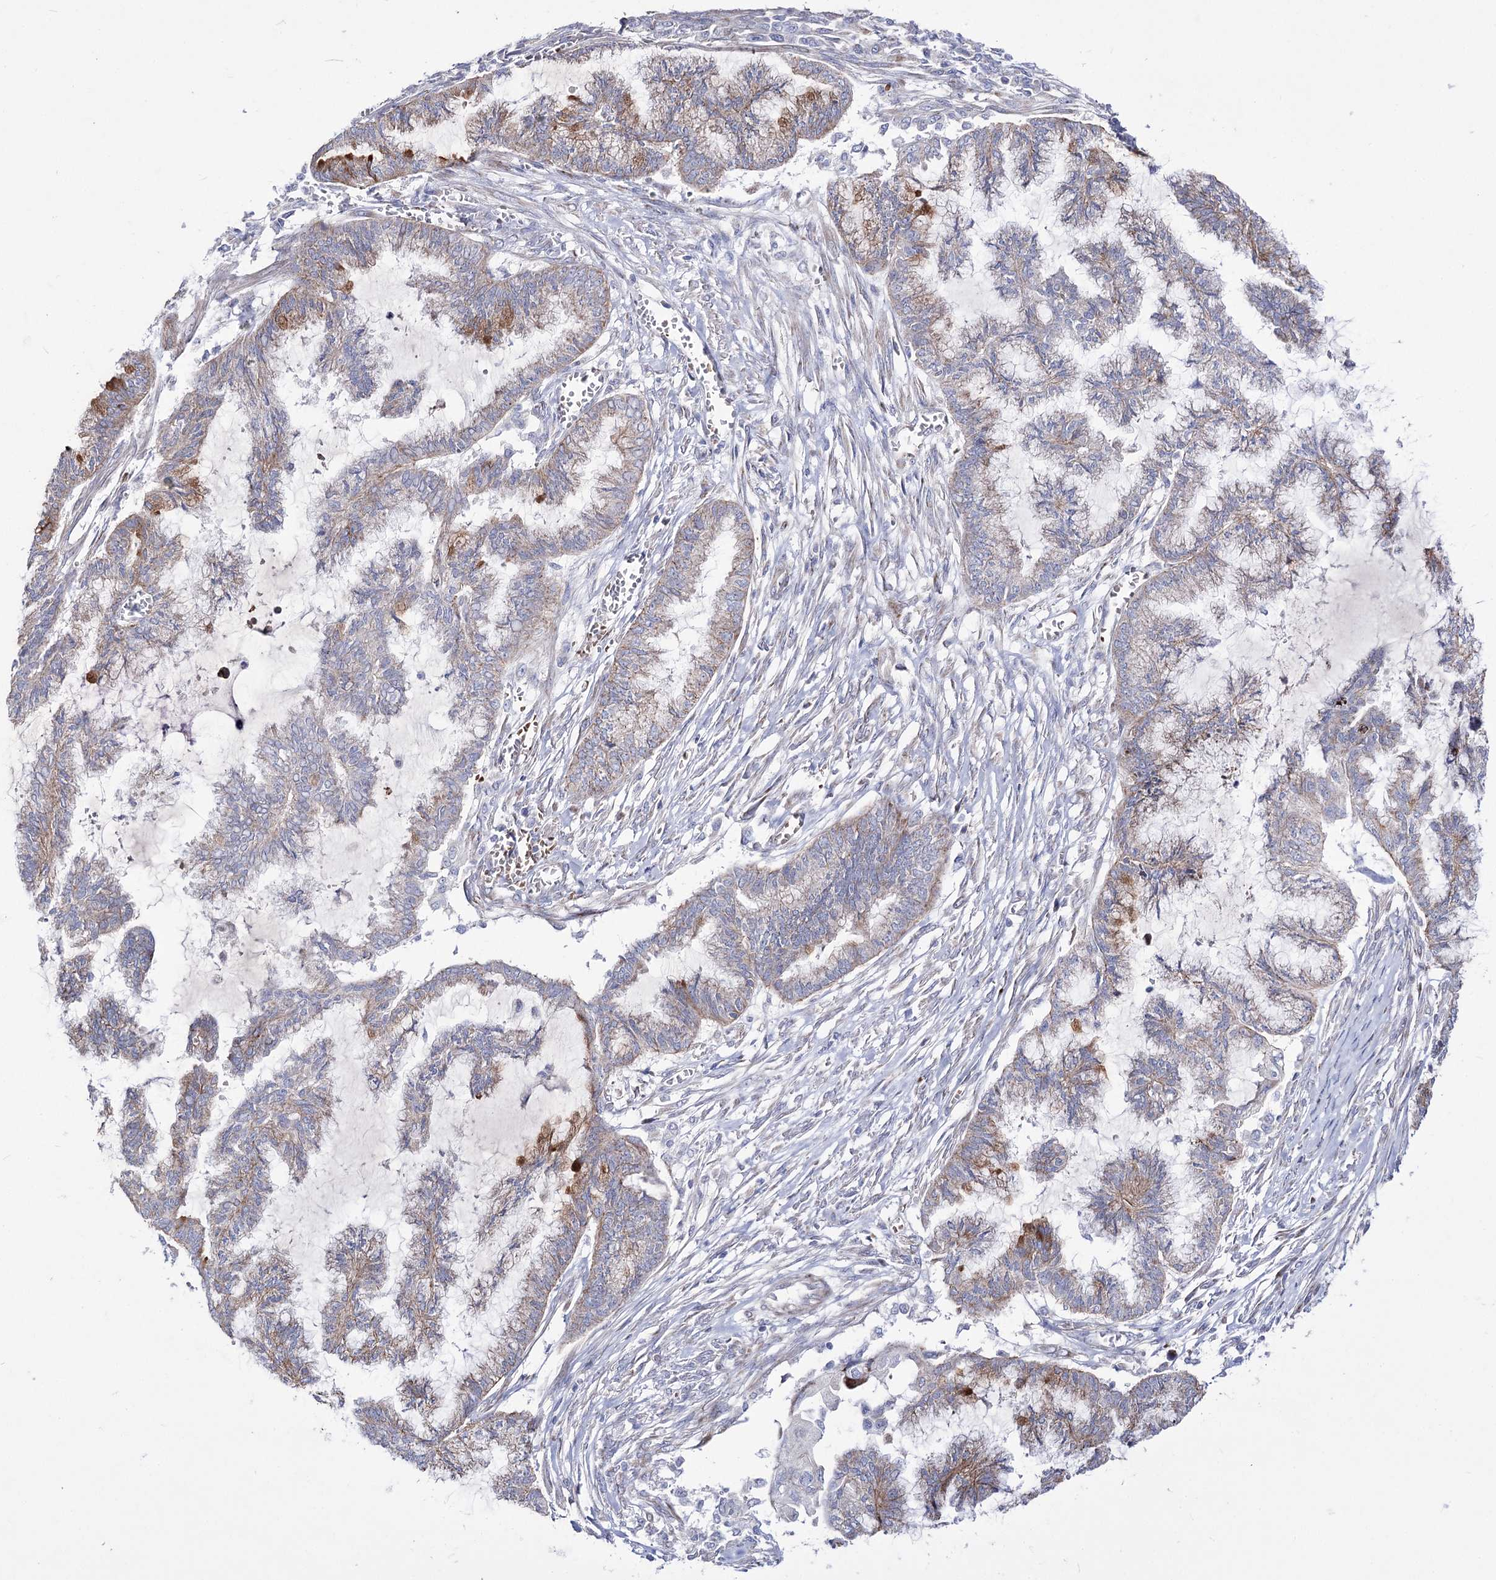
{"staining": {"intensity": "moderate", "quantity": "<25%", "location": "cytoplasmic/membranous"}, "tissue": "endometrial cancer", "cell_type": "Tumor cells", "image_type": "cancer", "snomed": [{"axis": "morphology", "description": "Adenocarcinoma, NOS"}, {"axis": "topography", "description": "Endometrium"}], "caption": "High-power microscopy captured an immunohistochemistry micrograph of endometrial cancer (adenocarcinoma), revealing moderate cytoplasmic/membranous staining in about <25% of tumor cells.", "gene": "OSBPL5", "patient": {"sex": "female", "age": 86}}